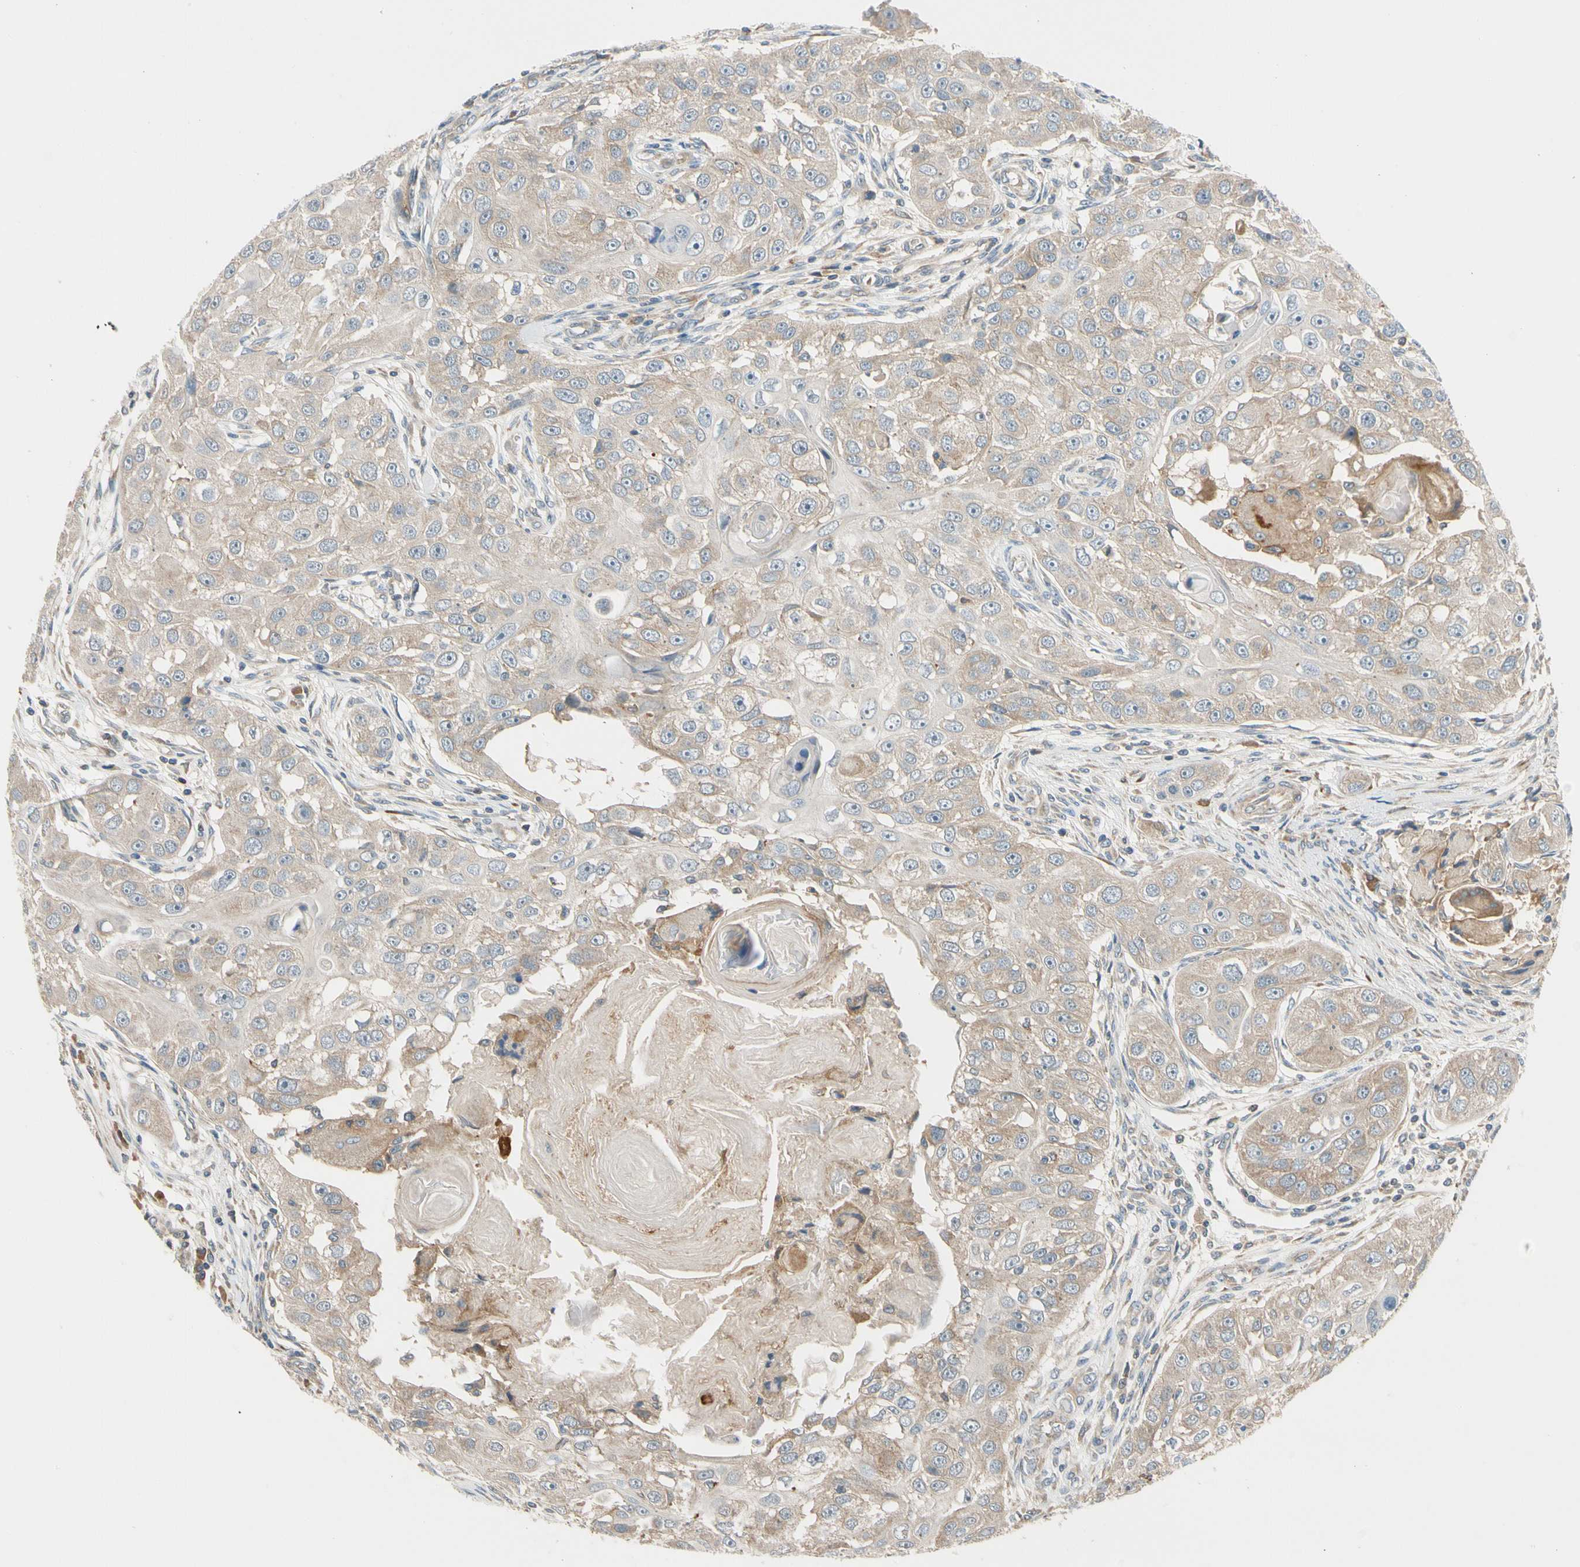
{"staining": {"intensity": "weak", "quantity": "25%-75%", "location": "cytoplasmic/membranous"}, "tissue": "head and neck cancer", "cell_type": "Tumor cells", "image_type": "cancer", "snomed": [{"axis": "morphology", "description": "Normal tissue, NOS"}, {"axis": "morphology", "description": "Squamous cell carcinoma, NOS"}, {"axis": "topography", "description": "Skeletal muscle"}, {"axis": "topography", "description": "Head-Neck"}], "caption": "Immunohistochemical staining of human head and neck cancer exhibits low levels of weak cytoplasmic/membranous protein staining in about 25%-75% of tumor cells.", "gene": "MST1R", "patient": {"sex": "male", "age": 51}}